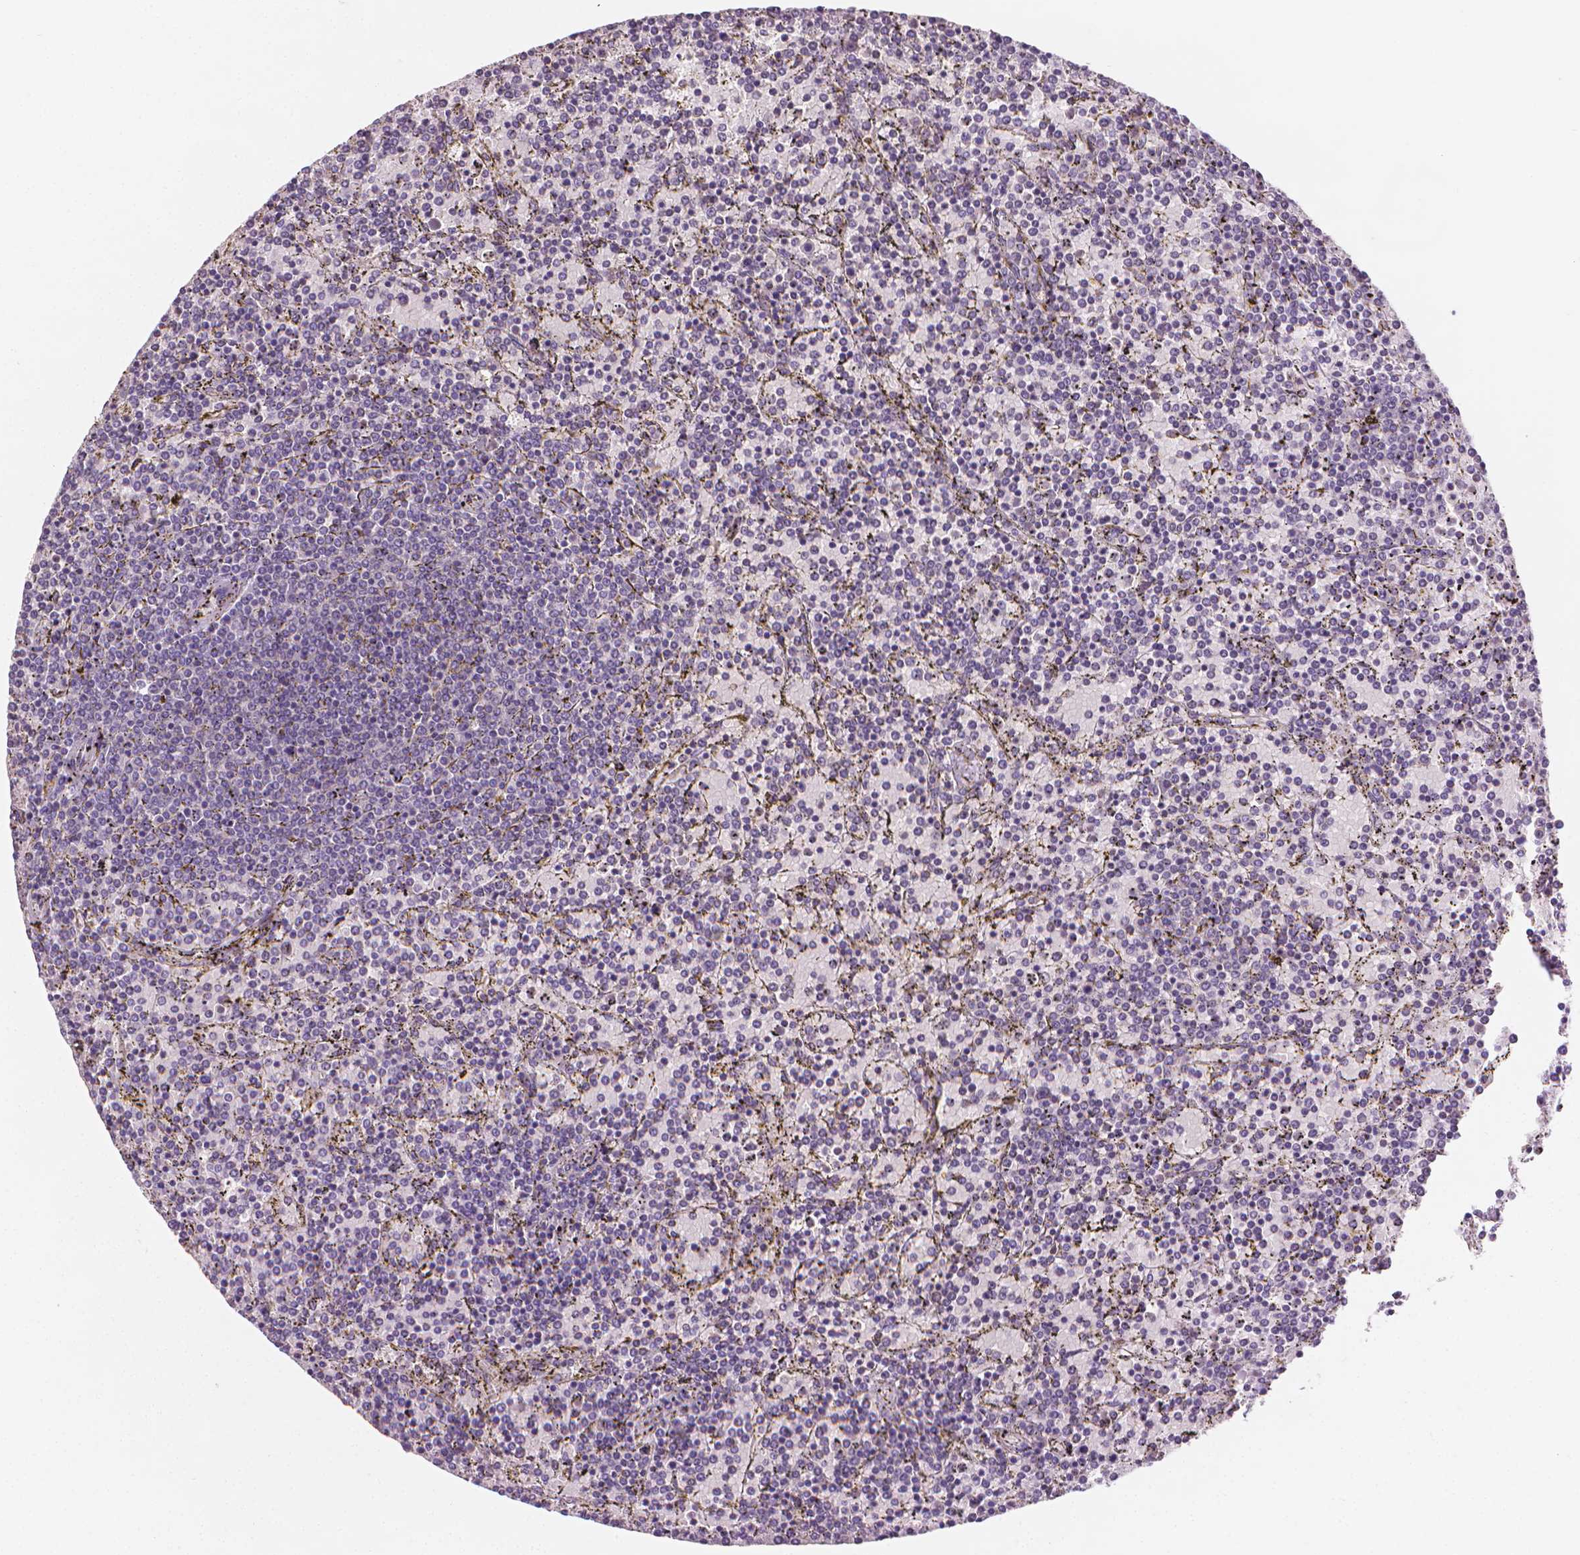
{"staining": {"intensity": "negative", "quantity": "none", "location": "none"}, "tissue": "lymphoma", "cell_type": "Tumor cells", "image_type": "cancer", "snomed": [{"axis": "morphology", "description": "Malignant lymphoma, non-Hodgkin's type, Low grade"}, {"axis": "topography", "description": "Spleen"}], "caption": "Tumor cells show no significant positivity in malignant lymphoma, non-Hodgkin's type (low-grade).", "gene": "FASN", "patient": {"sex": "female", "age": 77}}